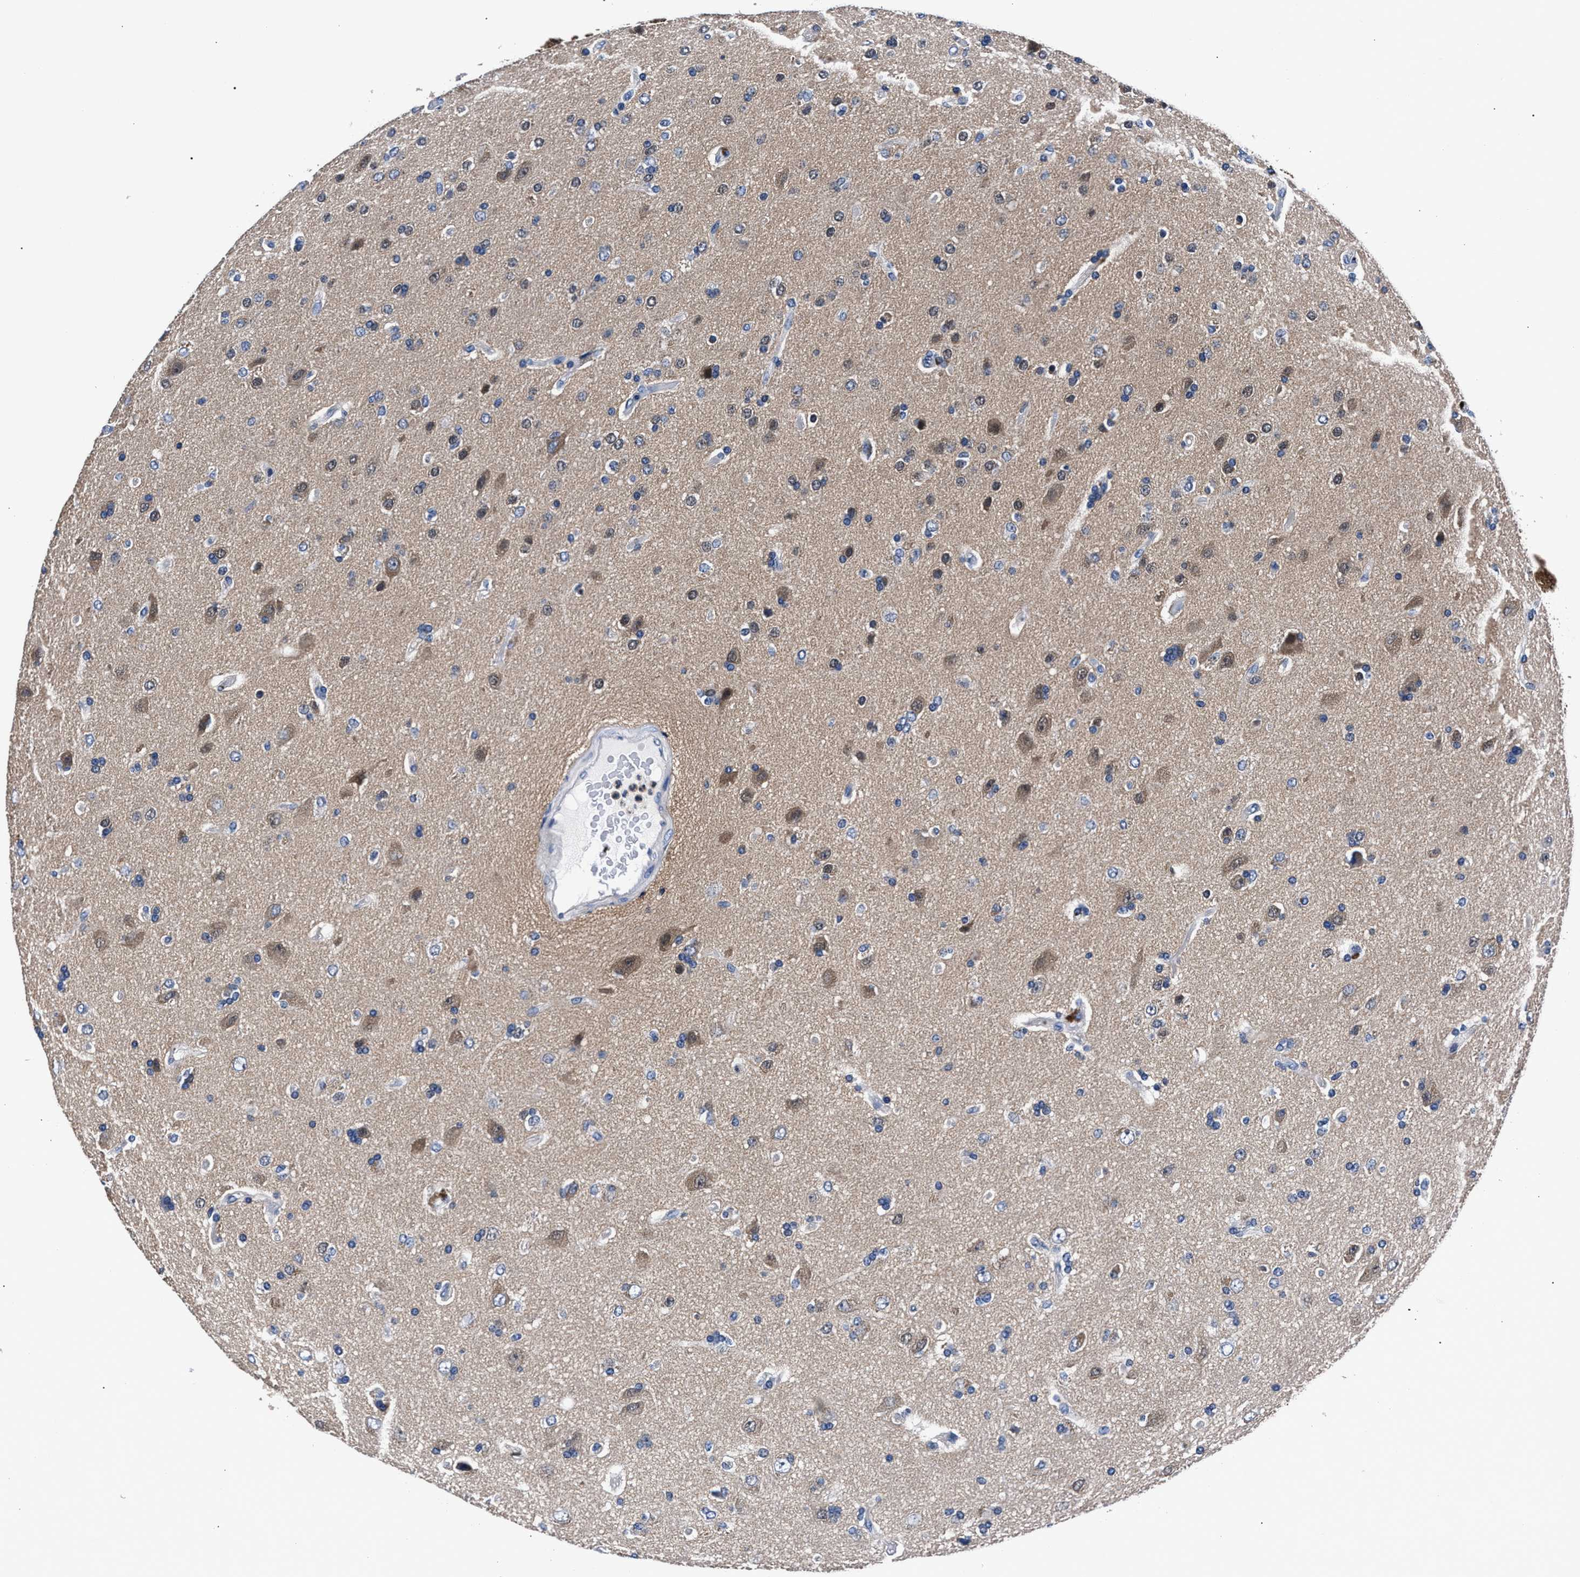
{"staining": {"intensity": "weak", "quantity": "<25%", "location": "cytoplasmic/membranous"}, "tissue": "glioma", "cell_type": "Tumor cells", "image_type": "cancer", "snomed": [{"axis": "morphology", "description": "Glioma, malignant, High grade"}, {"axis": "topography", "description": "Brain"}], "caption": "This micrograph is of glioma stained with immunohistochemistry (IHC) to label a protein in brown with the nuclei are counter-stained blue. There is no positivity in tumor cells.", "gene": "PHF24", "patient": {"sex": "male", "age": 72}}